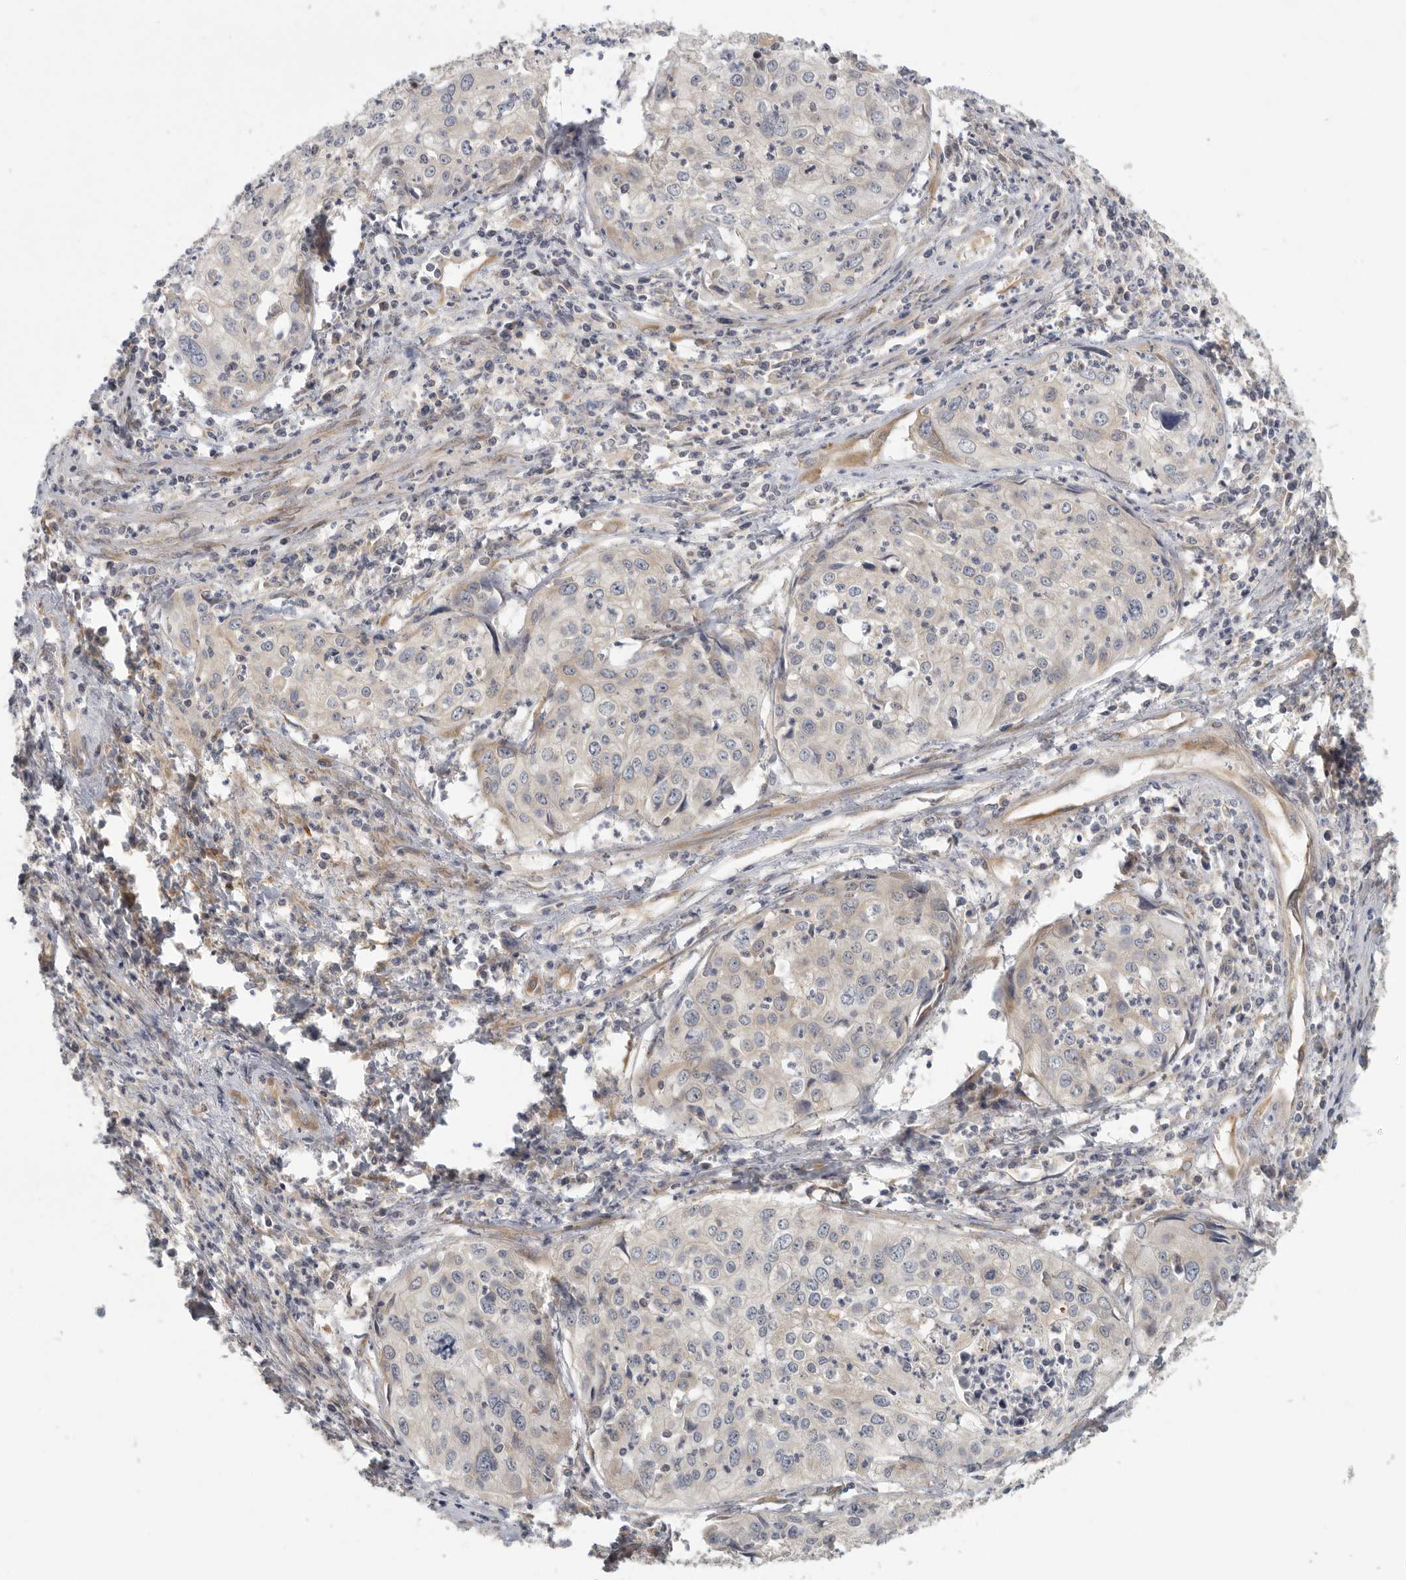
{"staining": {"intensity": "negative", "quantity": "none", "location": "none"}, "tissue": "cervical cancer", "cell_type": "Tumor cells", "image_type": "cancer", "snomed": [{"axis": "morphology", "description": "Squamous cell carcinoma, NOS"}, {"axis": "topography", "description": "Cervix"}], "caption": "Photomicrograph shows no significant protein staining in tumor cells of cervical squamous cell carcinoma.", "gene": "BCAP29", "patient": {"sex": "female", "age": 31}}